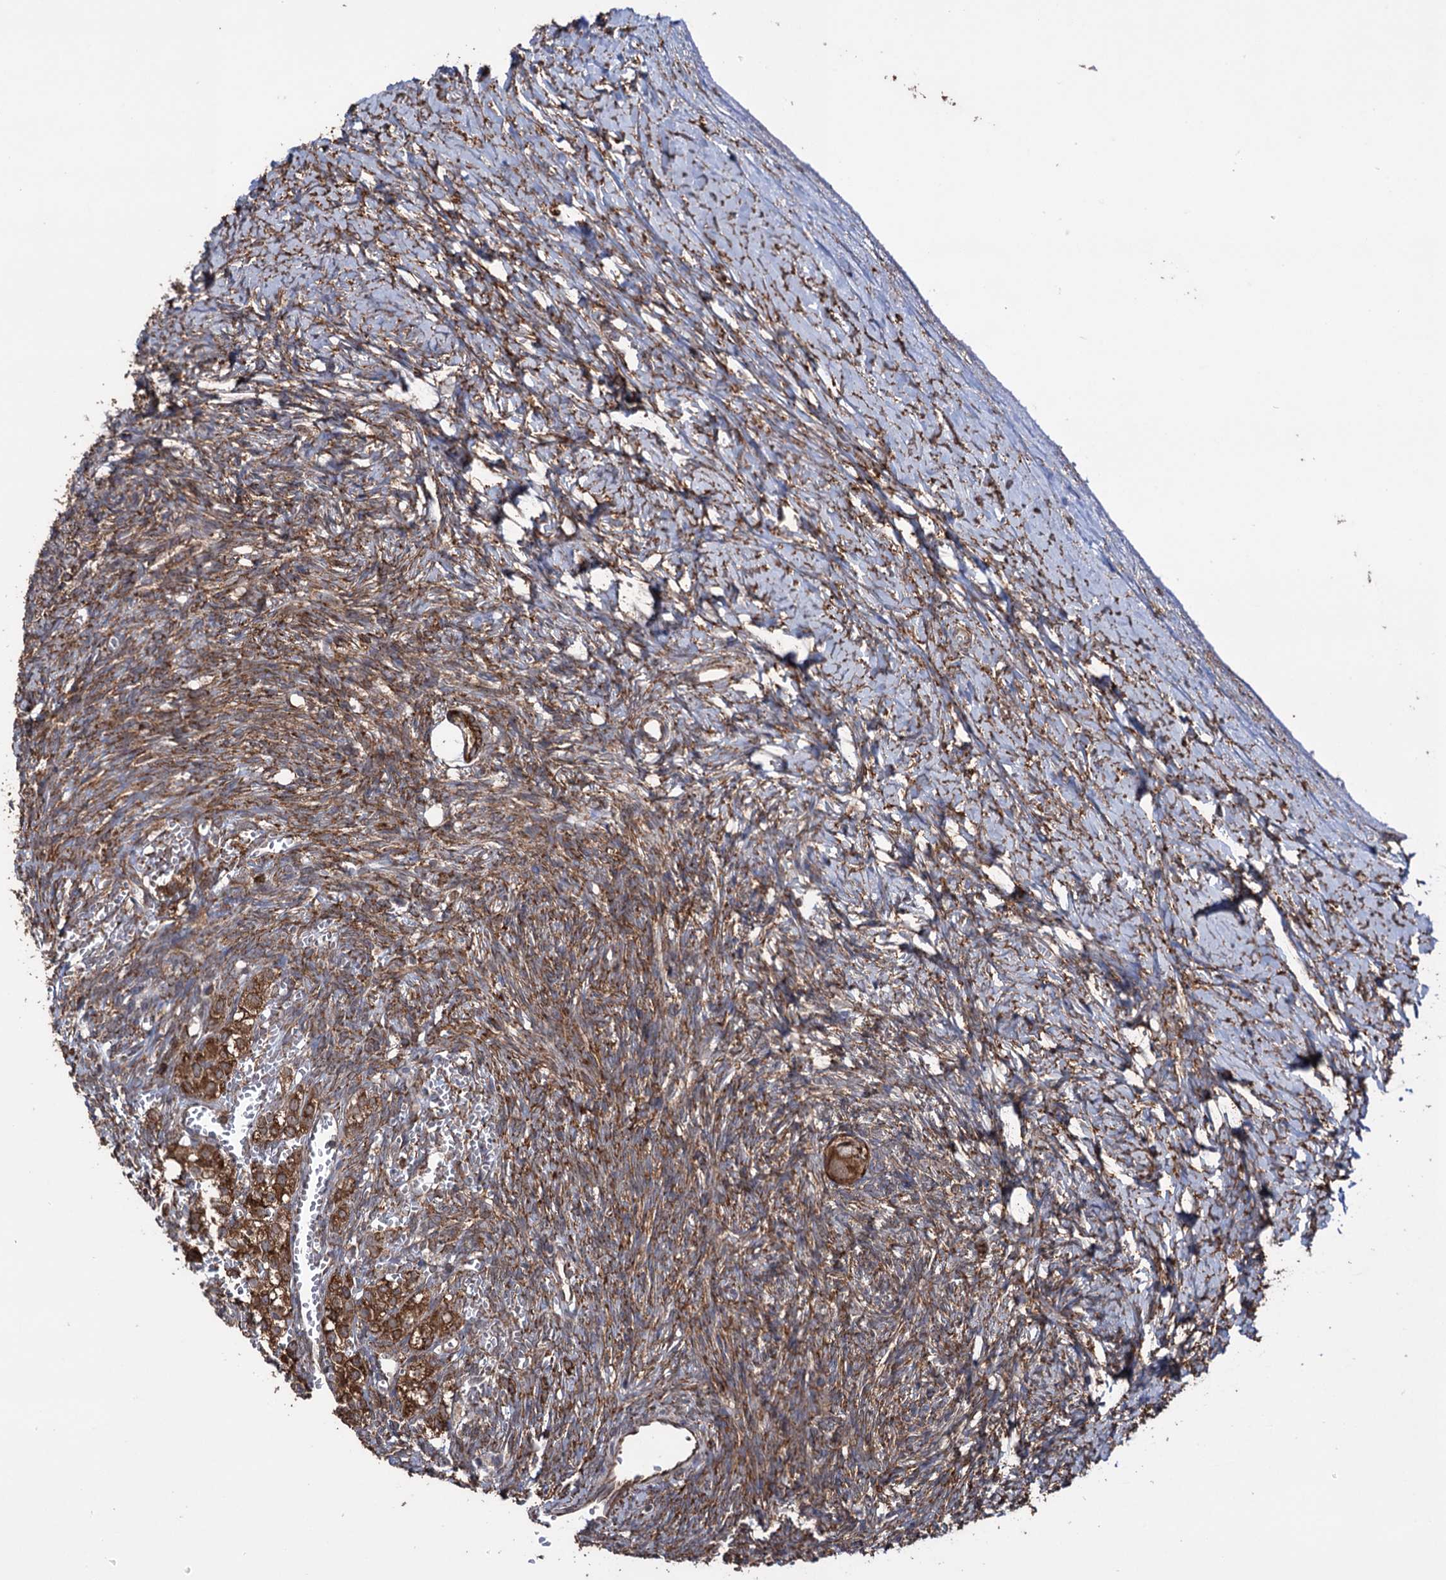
{"staining": {"intensity": "moderate", "quantity": ">75%", "location": "cytoplasmic/membranous"}, "tissue": "ovary", "cell_type": "Follicle cells", "image_type": "normal", "snomed": [{"axis": "morphology", "description": "Normal tissue, NOS"}, {"axis": "morphology", "description": "Developmental malformation"}, {"axis": "topography", "description": "Ovary"}], "caption": "Brown immunohistochemical staining in benign ovary demonstrates moderate cytoplasmic/membranous expression in approximately >75% of follicle cells.", "gene": "CDAN1", "patient": {"sex": "female", "age": 39}}